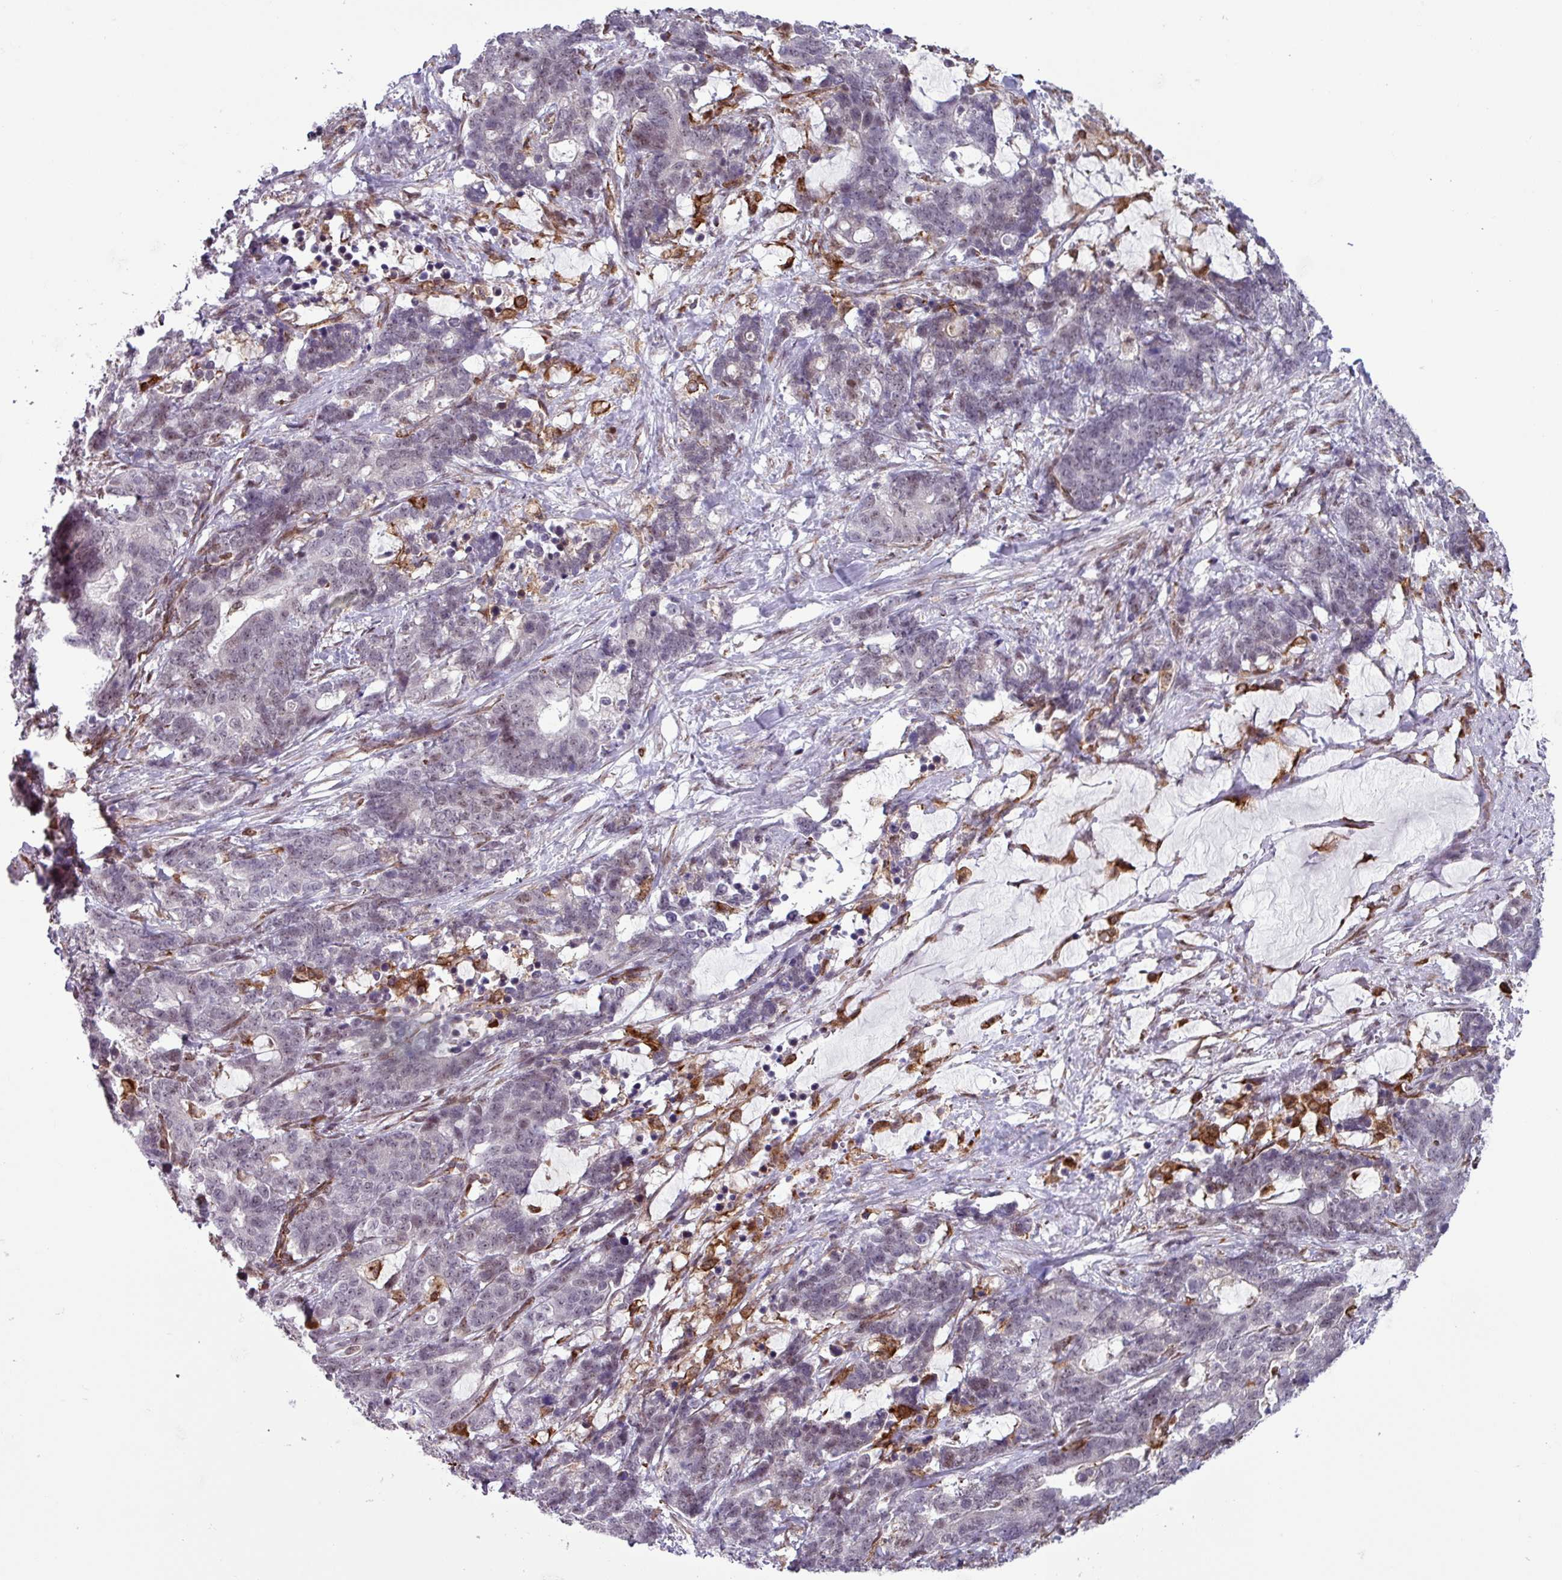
{"staining": {"intensity": "negative", "quantity": "none", "location": "none"}, "tissue": "stomach cancer", "cell_type": "Tumor cells", "image_type": "cancer", "snomed": [{"axis": "morphology", "description": "Normal tissue, NOS"}, {"axis": "morphology", "description": "Adenocarcinoma, NOS"}, {"axis": "topography", "description": "Stomach"}], "caption": "Immunohistochemistry (IHC) micrograph of neoplastic tissue: human stomach cancer stained with DAB exhibits no significant protein positivity in tumor cells.", "gene": "CHD3", "patient": {"sex": "female", "age": 64}}